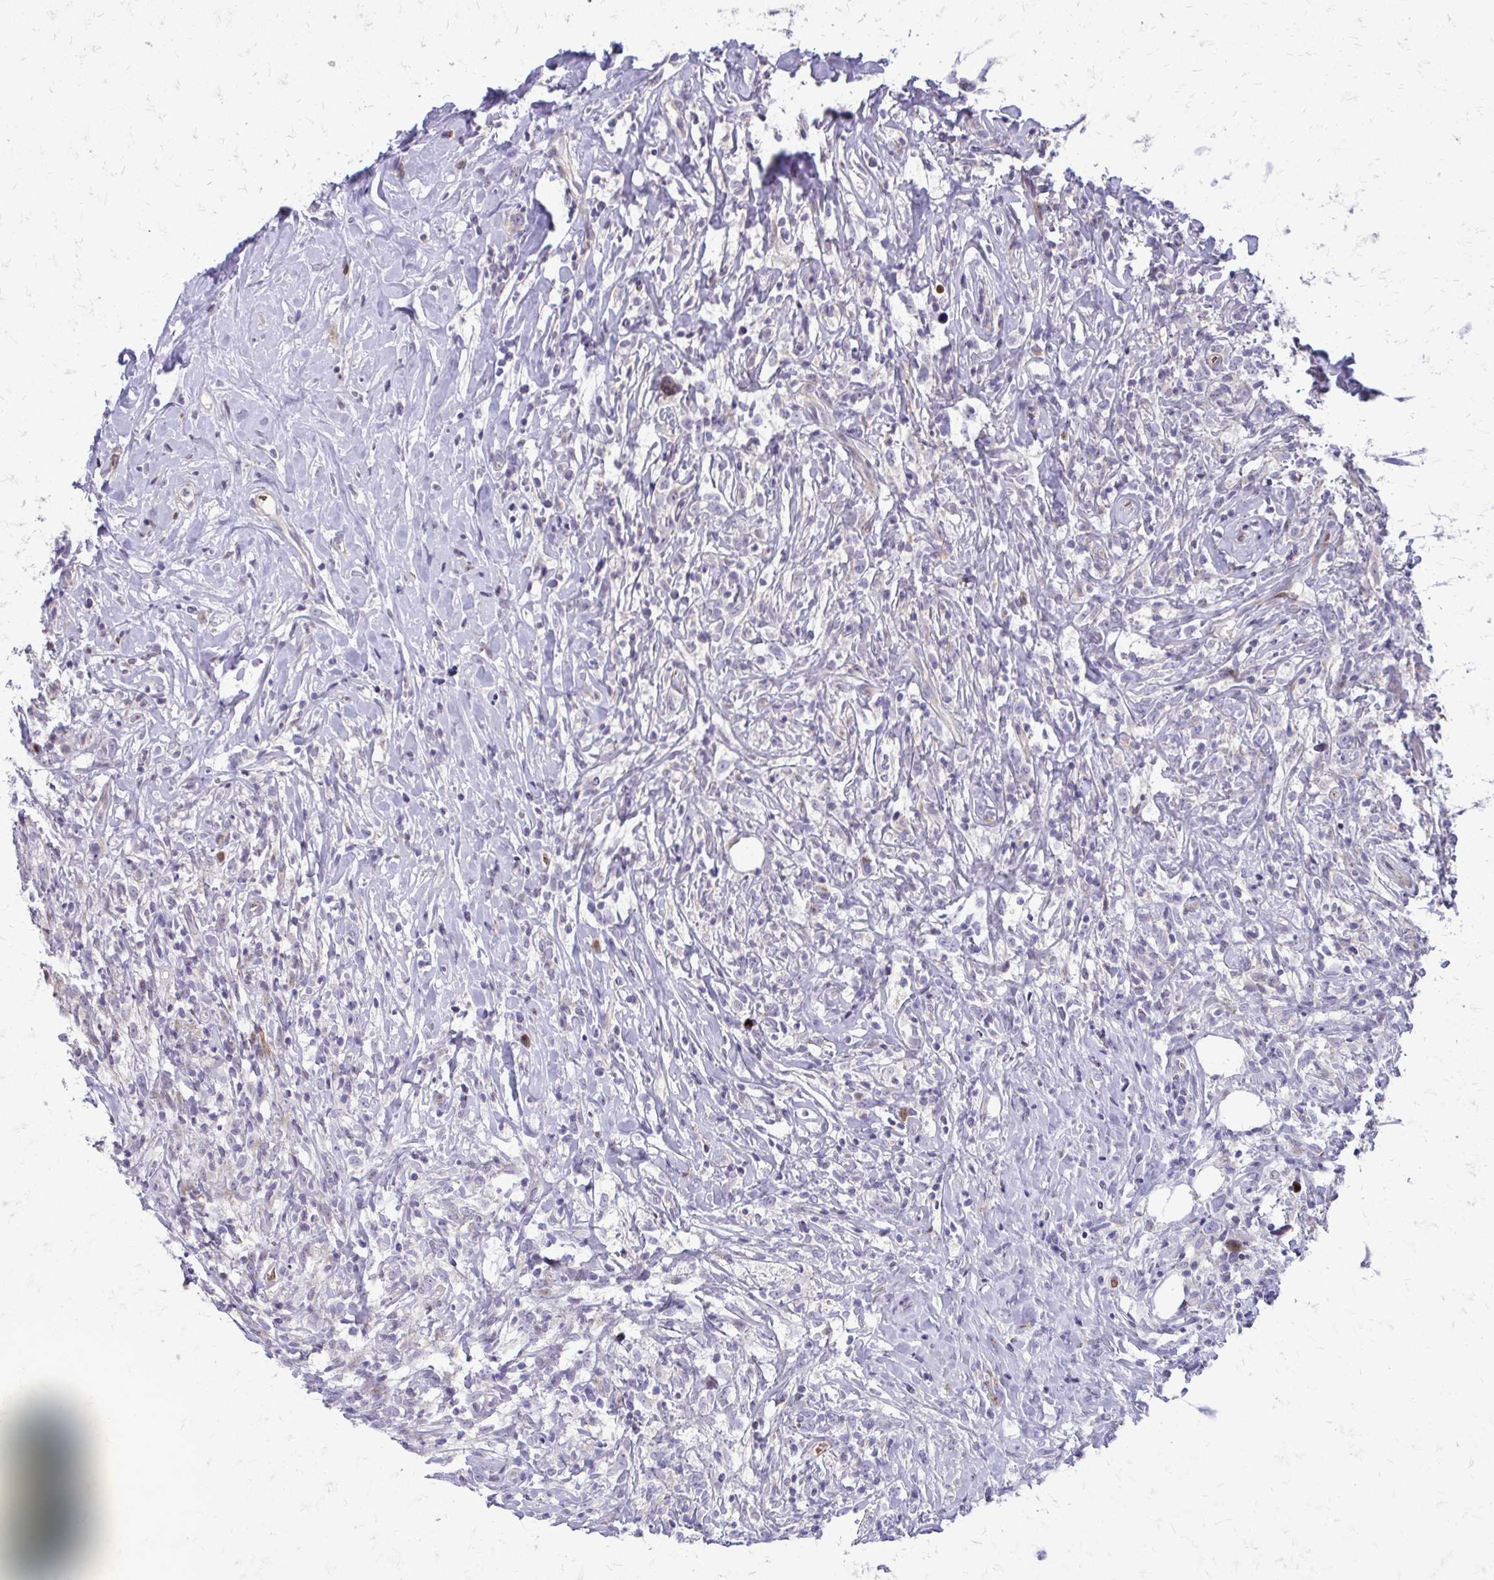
{"staining": {"intensity": "negative", "quantity": "none", "location": "none"}, "tissue": "lymphoma", "cell_type": "Tumor cells", "image_type": "cancer", "snomed": [{"axis": "morphology", "description": "Hodgkin's disease, NOS"}, {"axis": "topography", "description": "No Tissue"}], "caption": "High power microscopy micrograph of an immunohistochemistry photomicrograph of lymphoma, revealing no significant expression in tumor cells. (DAB (3,3'-diaminobenzidine) immunohistochemistry (IHC) with hematoxylin counter stain).", "gene": "FUNDC2", "patient": {"sex": "female", "age": 21}}